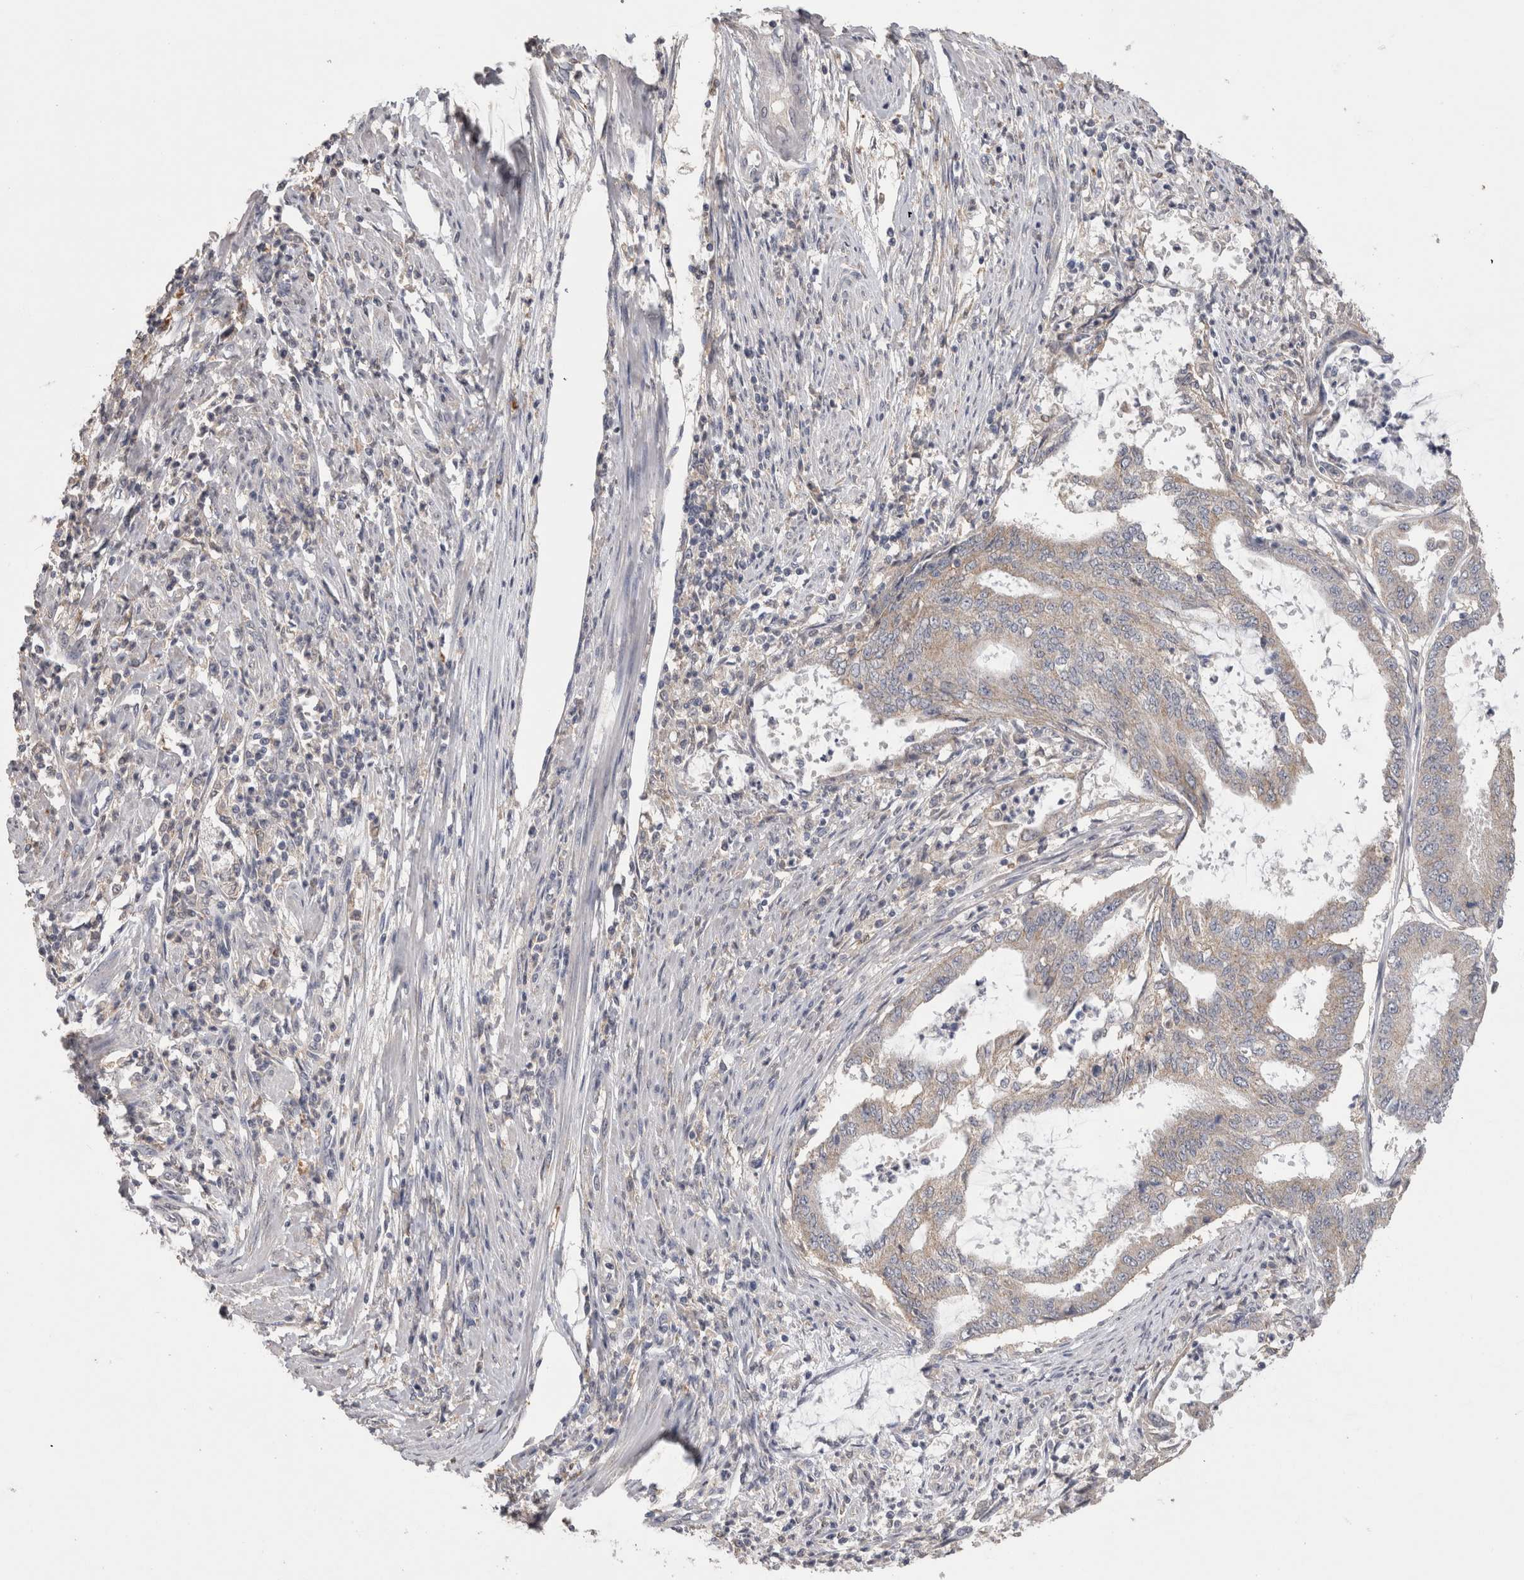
{"staining": {"intensity": "weak", "quantity": "25%-75%", "location": "cytoplasmic/membranous"}, "tissue": "endometrial cancer", "cell_type": "Tumor cells", "image_type": "cancer", "snomed": [{"axis": "morphology", "description": "Adenocarcinoma, NOS"}, {"axis": "topography", "description": "Endometrium"}], "caption": "A high-resolution photomicrograph shows IHC staining of endometrial cancer (adenocarcinoma), which shows weak cytoplasmic/membranous expression in about 25%-75% of tumor cells.", "gene": "CNTFR", "patient": {"sex": "female", "age": 51}}